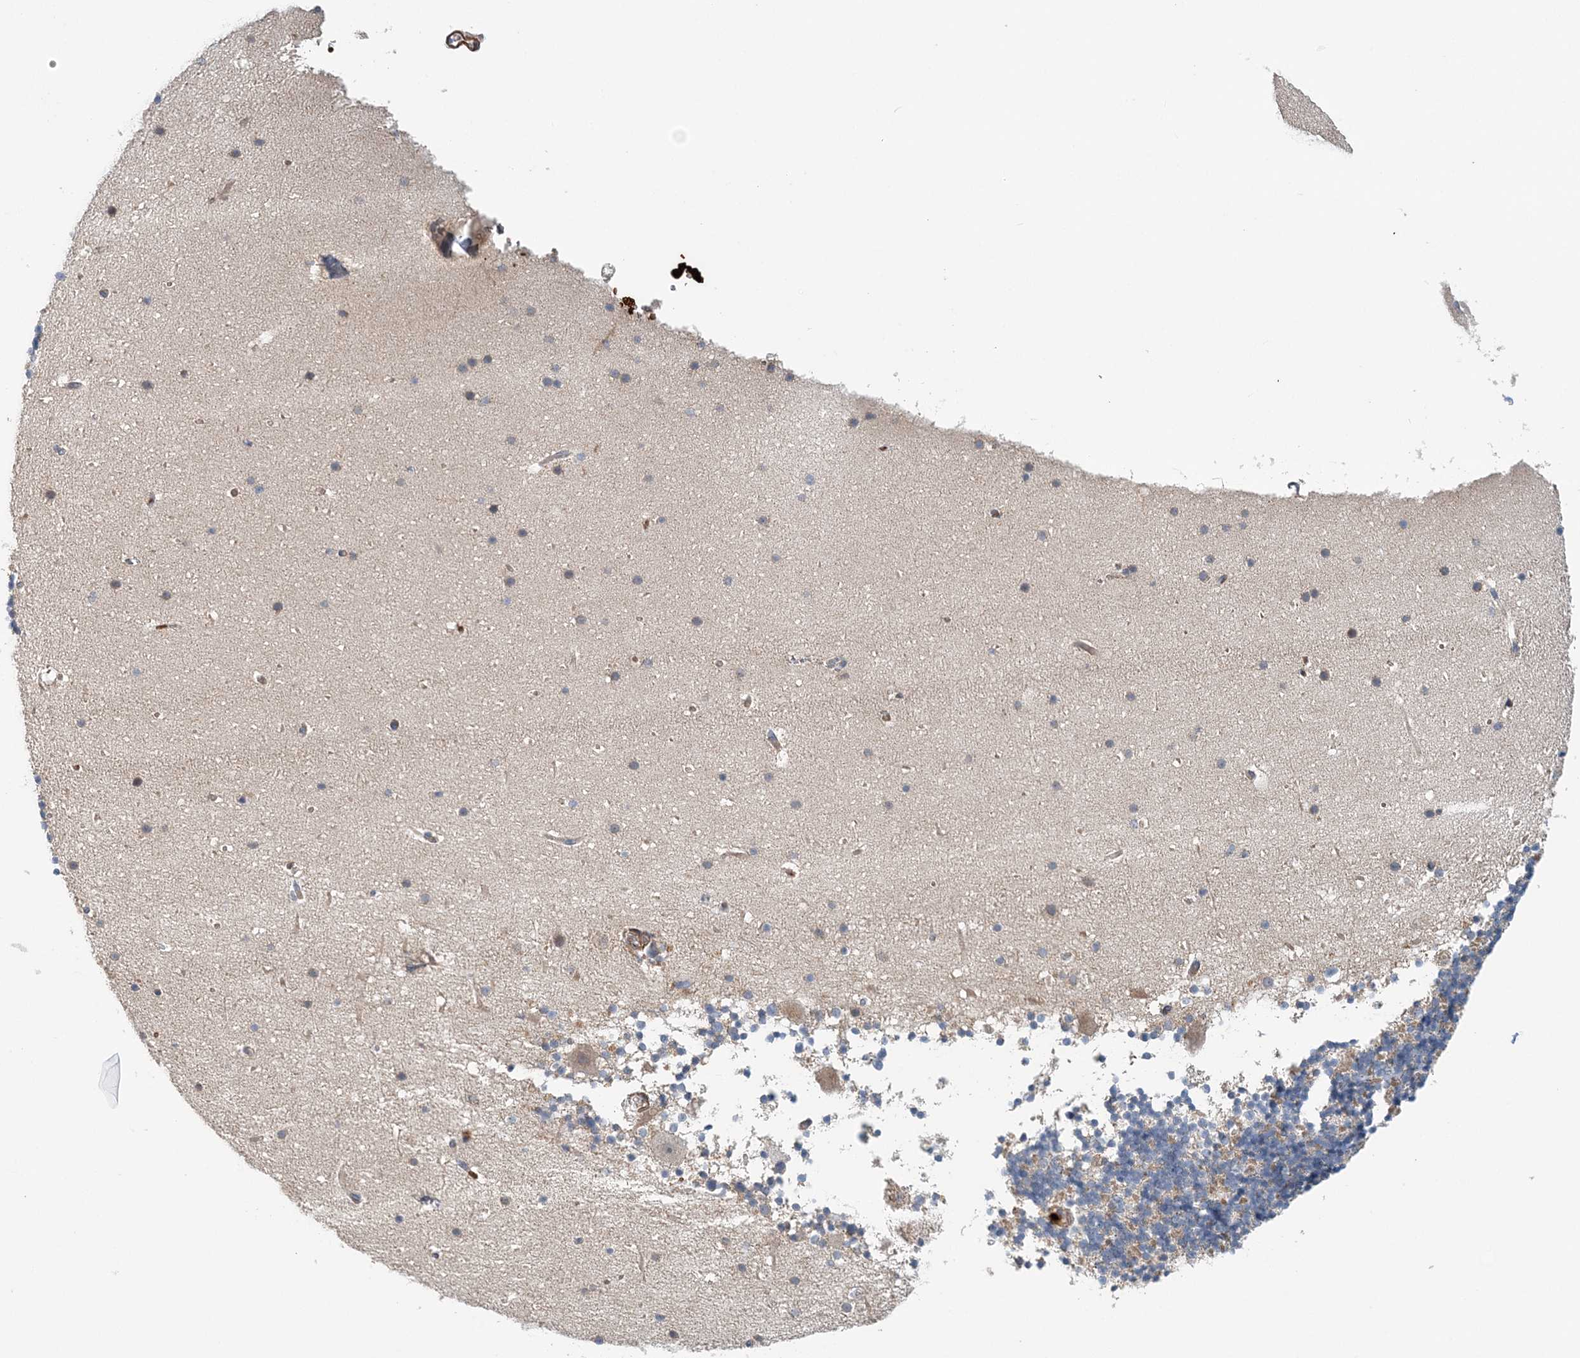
{"staining": {"intensity": "negative", "quantity": "none", "location": "none"}, "tissue": "cerebellum", "cell_type": "Cells in granular layer", "image_type": "normal", "snomed": [{"axis": "morphology", "description": "Normal tissue, NOS"}, {"axis": "topography", "description": "Cerebellum"}], "caption": "An immunohistochemistry histopathology image of normal cerebellum is shown. There is no staining in cells in granular layer of cerebellum. The staining was performed using DAB to visualize the protein expression in brown, while the nuclei were stained in blue with hematoxylin (Magnification: 20x).", "gene": "TTI1", "patient": {"sex": "male", "age": 57}}